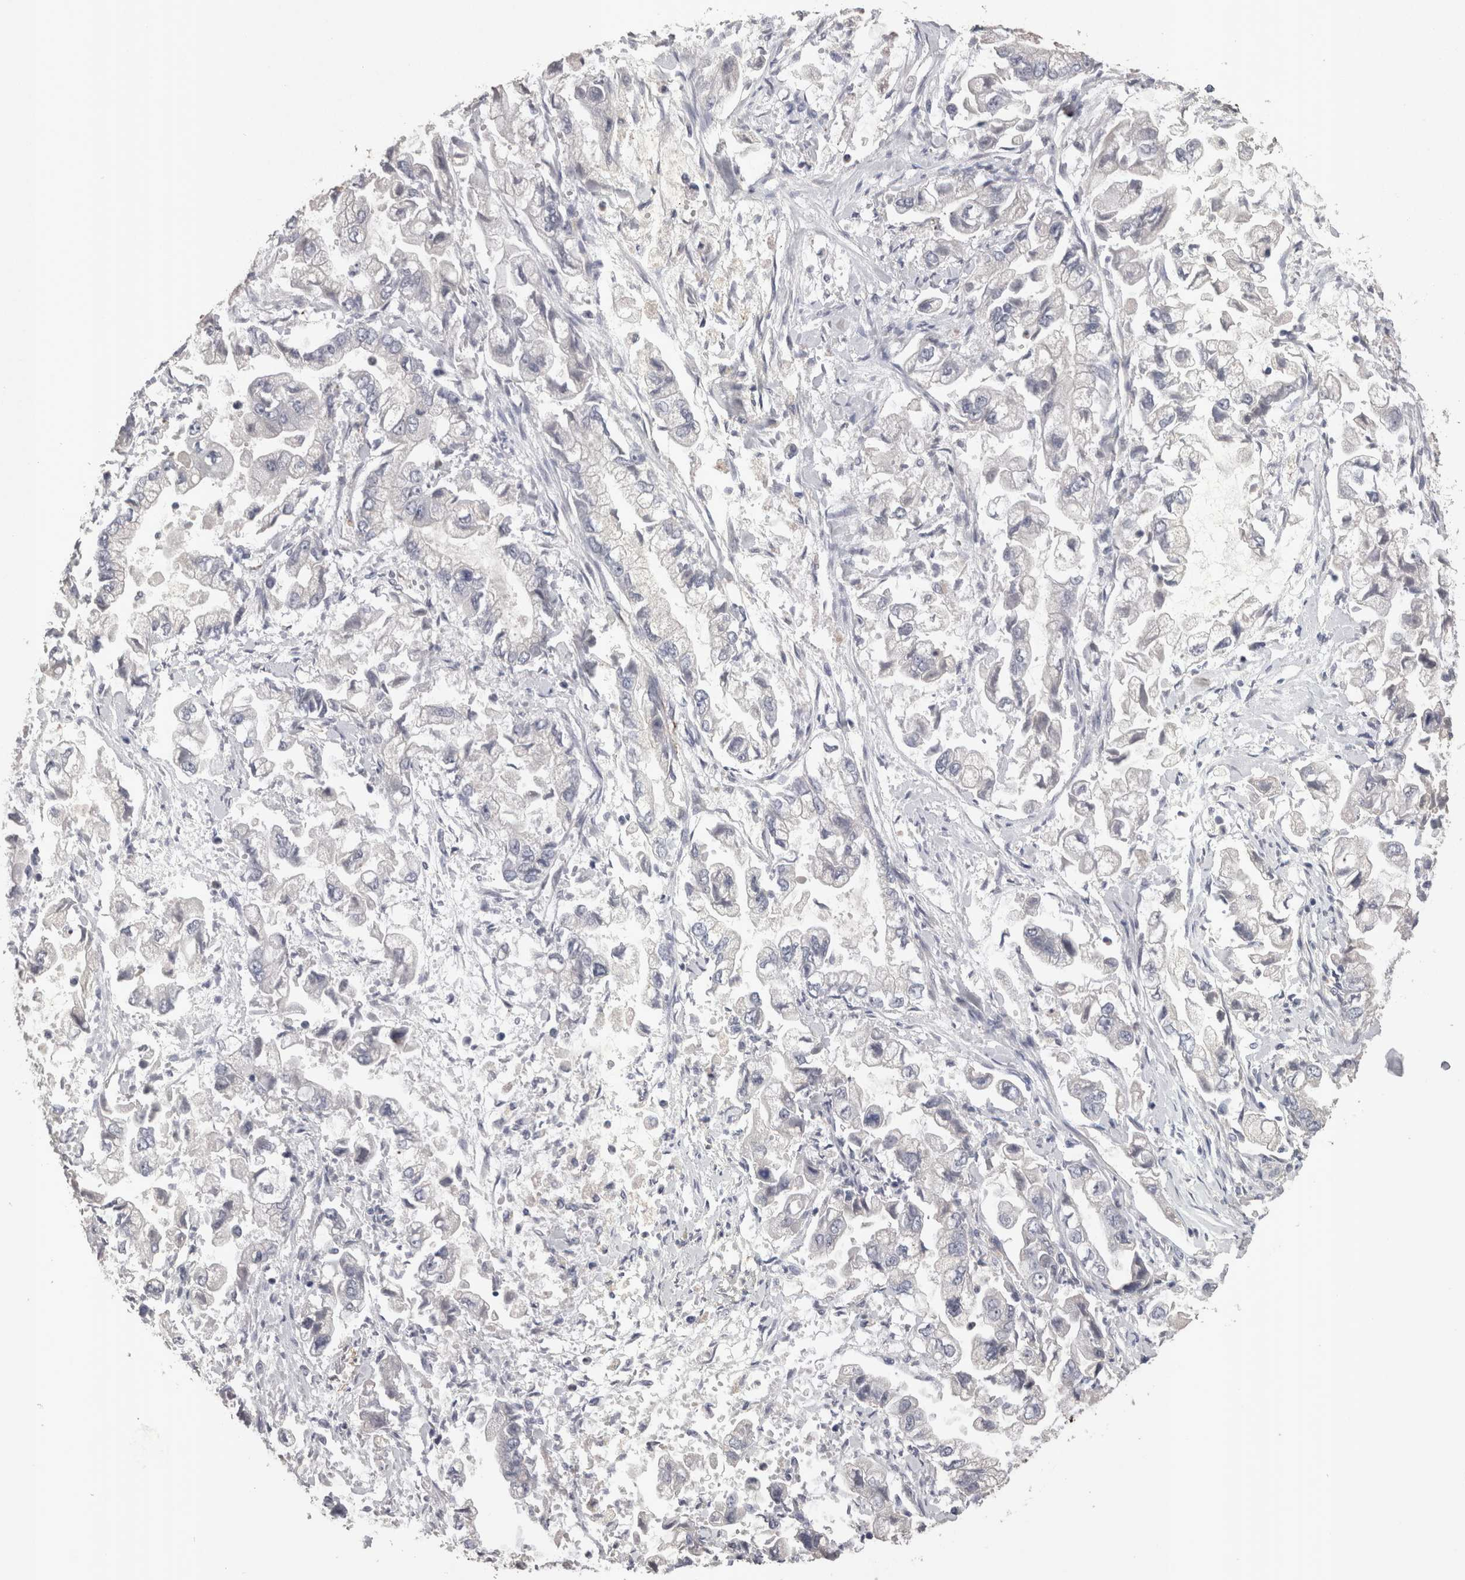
{"staining": {"intensity": "negative", "quantity": "none", "location": "none"}, "tissue": "stomach cancer", "cell_type": "Tumor cells", "image_type": "cancer", "snomed": [{"axis": "morphology", "description": "Normal tissue, NOS"}, {"axis": "morphology", "description": "Adenocarcinoma, NOS"}, {"axis": "topography", "description": "Stomach"}], "caption": "DAB (3,3'-diaminobenzidine) immunohistochemical staining of stomach adenocarcinoma displays no significant positivity in tumor cells.", "gene": "STC1", "patient": {"sex": "male", "age": 62}}